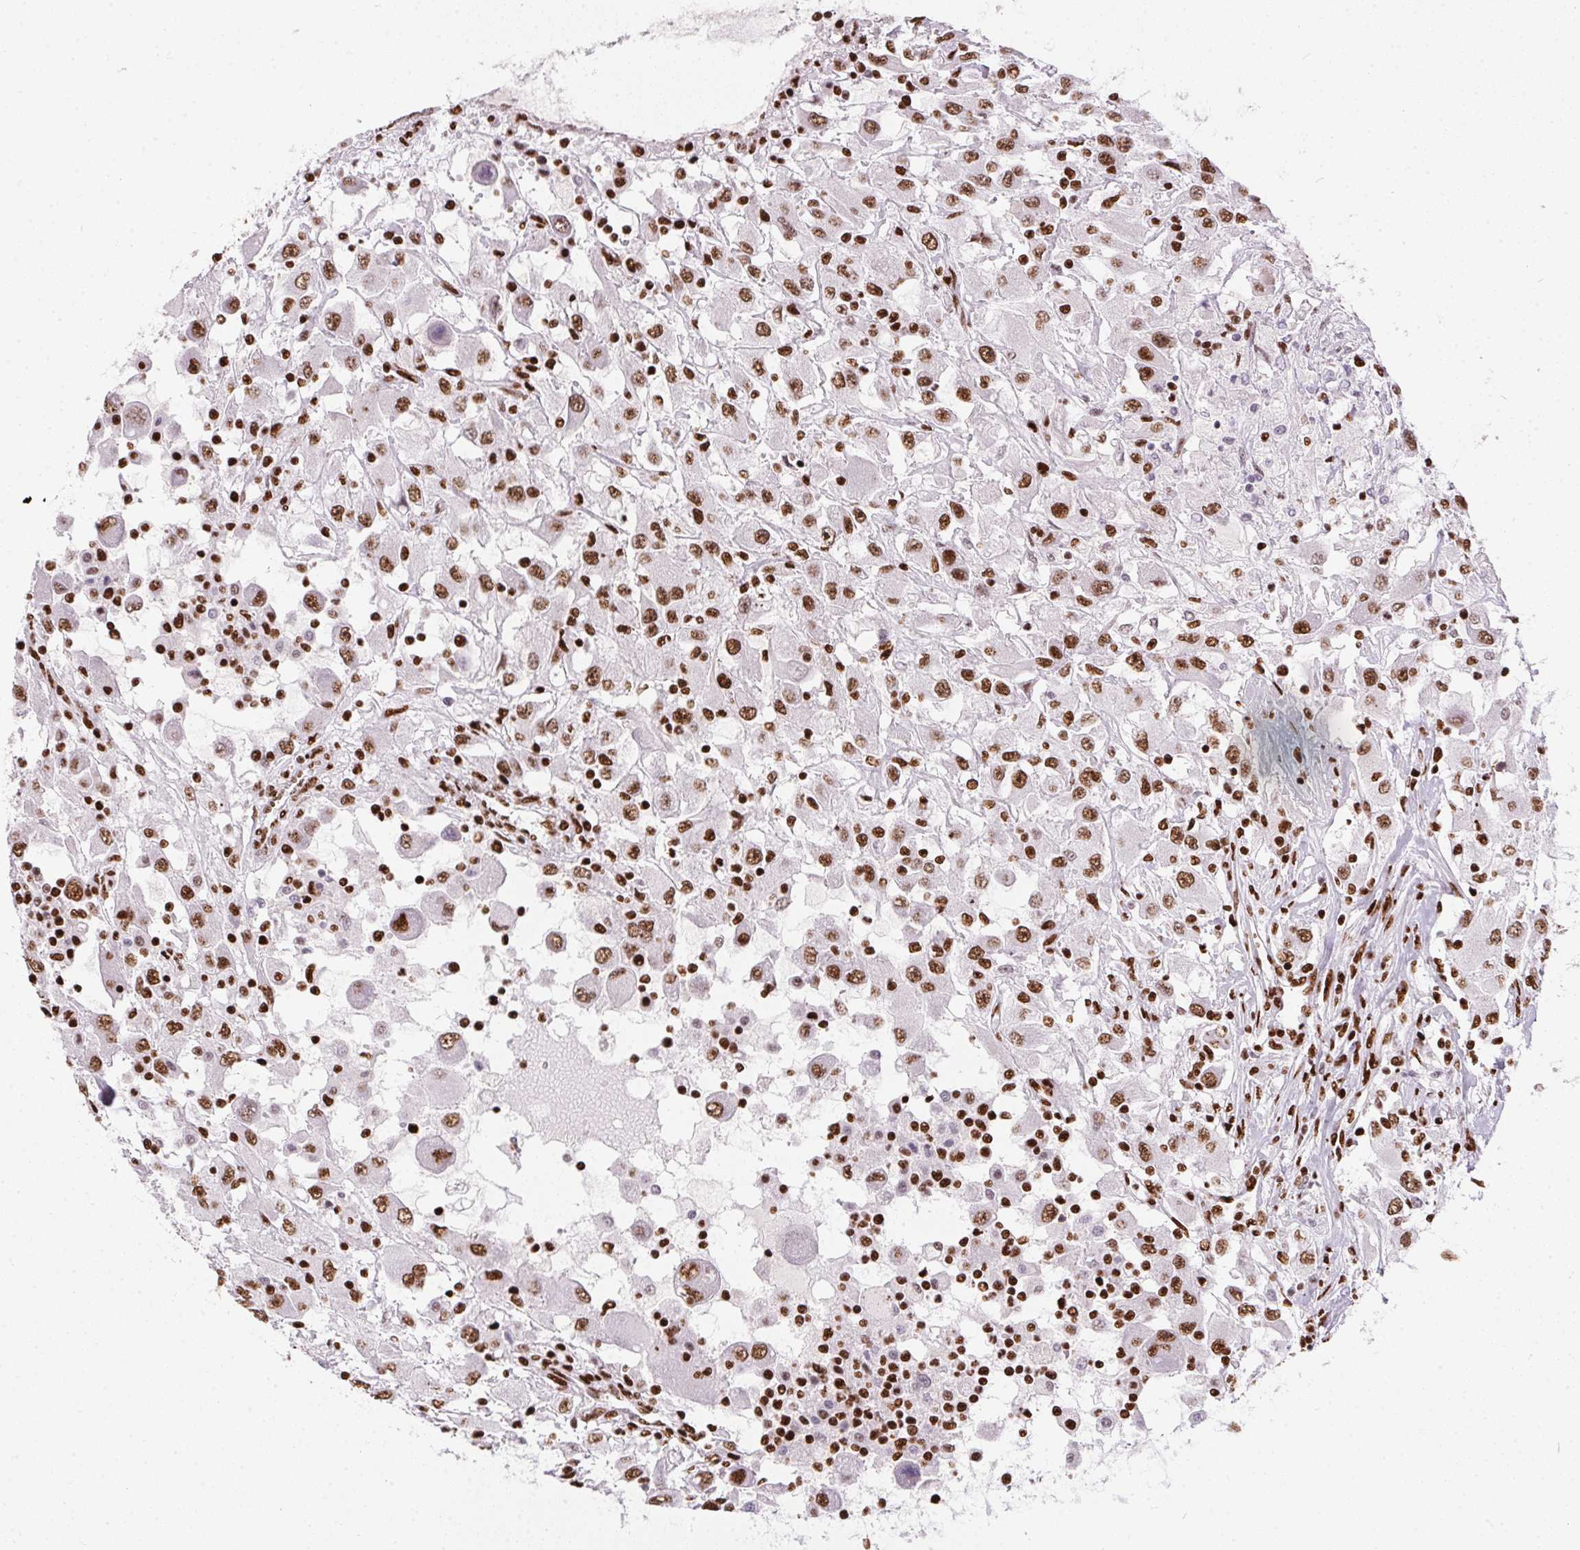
{"staining": {"intensity": "strong", "quantity": ">75%", "location": "nuclear"}, "tissue": "renal cancer", "cell_type": "Tumor cells", "image_type": "cancer", "snomed": [{"axis": "morphology", "description": "Adenocarcinoma, NOS"}, {"axis": "topography", "description": "Kidney"}], "caption": "Immunohistochemical staining of adenocarcinoma (renal) demonstrates high levels of strong nuclear expression in approximately >75% of tumor cells.", "gene": "PAGE3", "patient": {"sex": "female", "age": 67}}